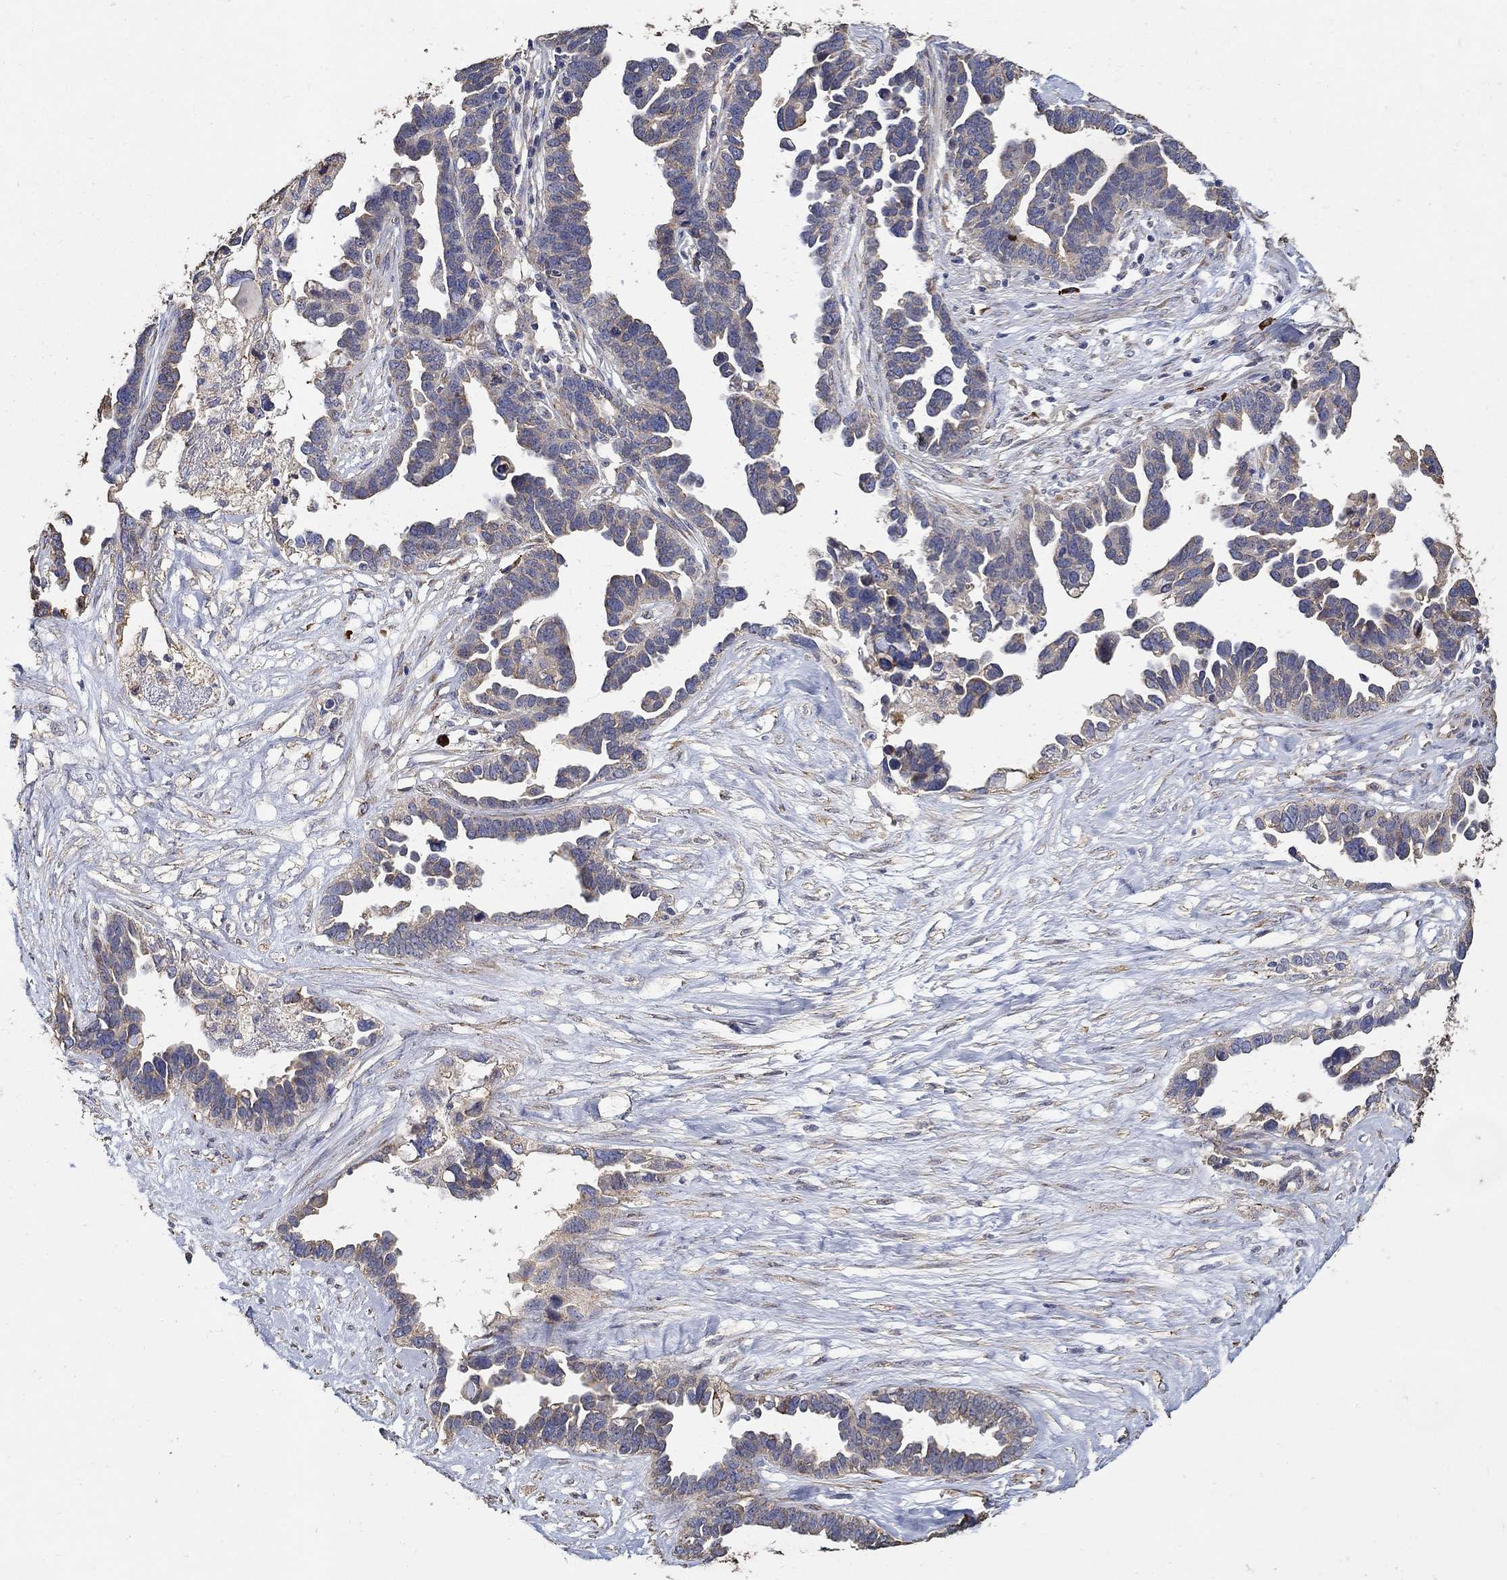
{"staining": {"intensity": "negative", "quantity": "none", "location": "none"}, "tissue": "ovarian cancer", "cell_type": "Tumor cells", "image_type": "cancer", "snomed": [{"axis": "morphology", "description": "Cystadenocarcinoma, serous, NOS"}, {"axis": "topography", "description": "Ovary"}], "caption": "IHC of ovarian cancer (serous cystadenocarcinoma) displays no staining in tumor cells.", "gene": "EMILIN3", "patient": {"sex": "female", "age": 54}}